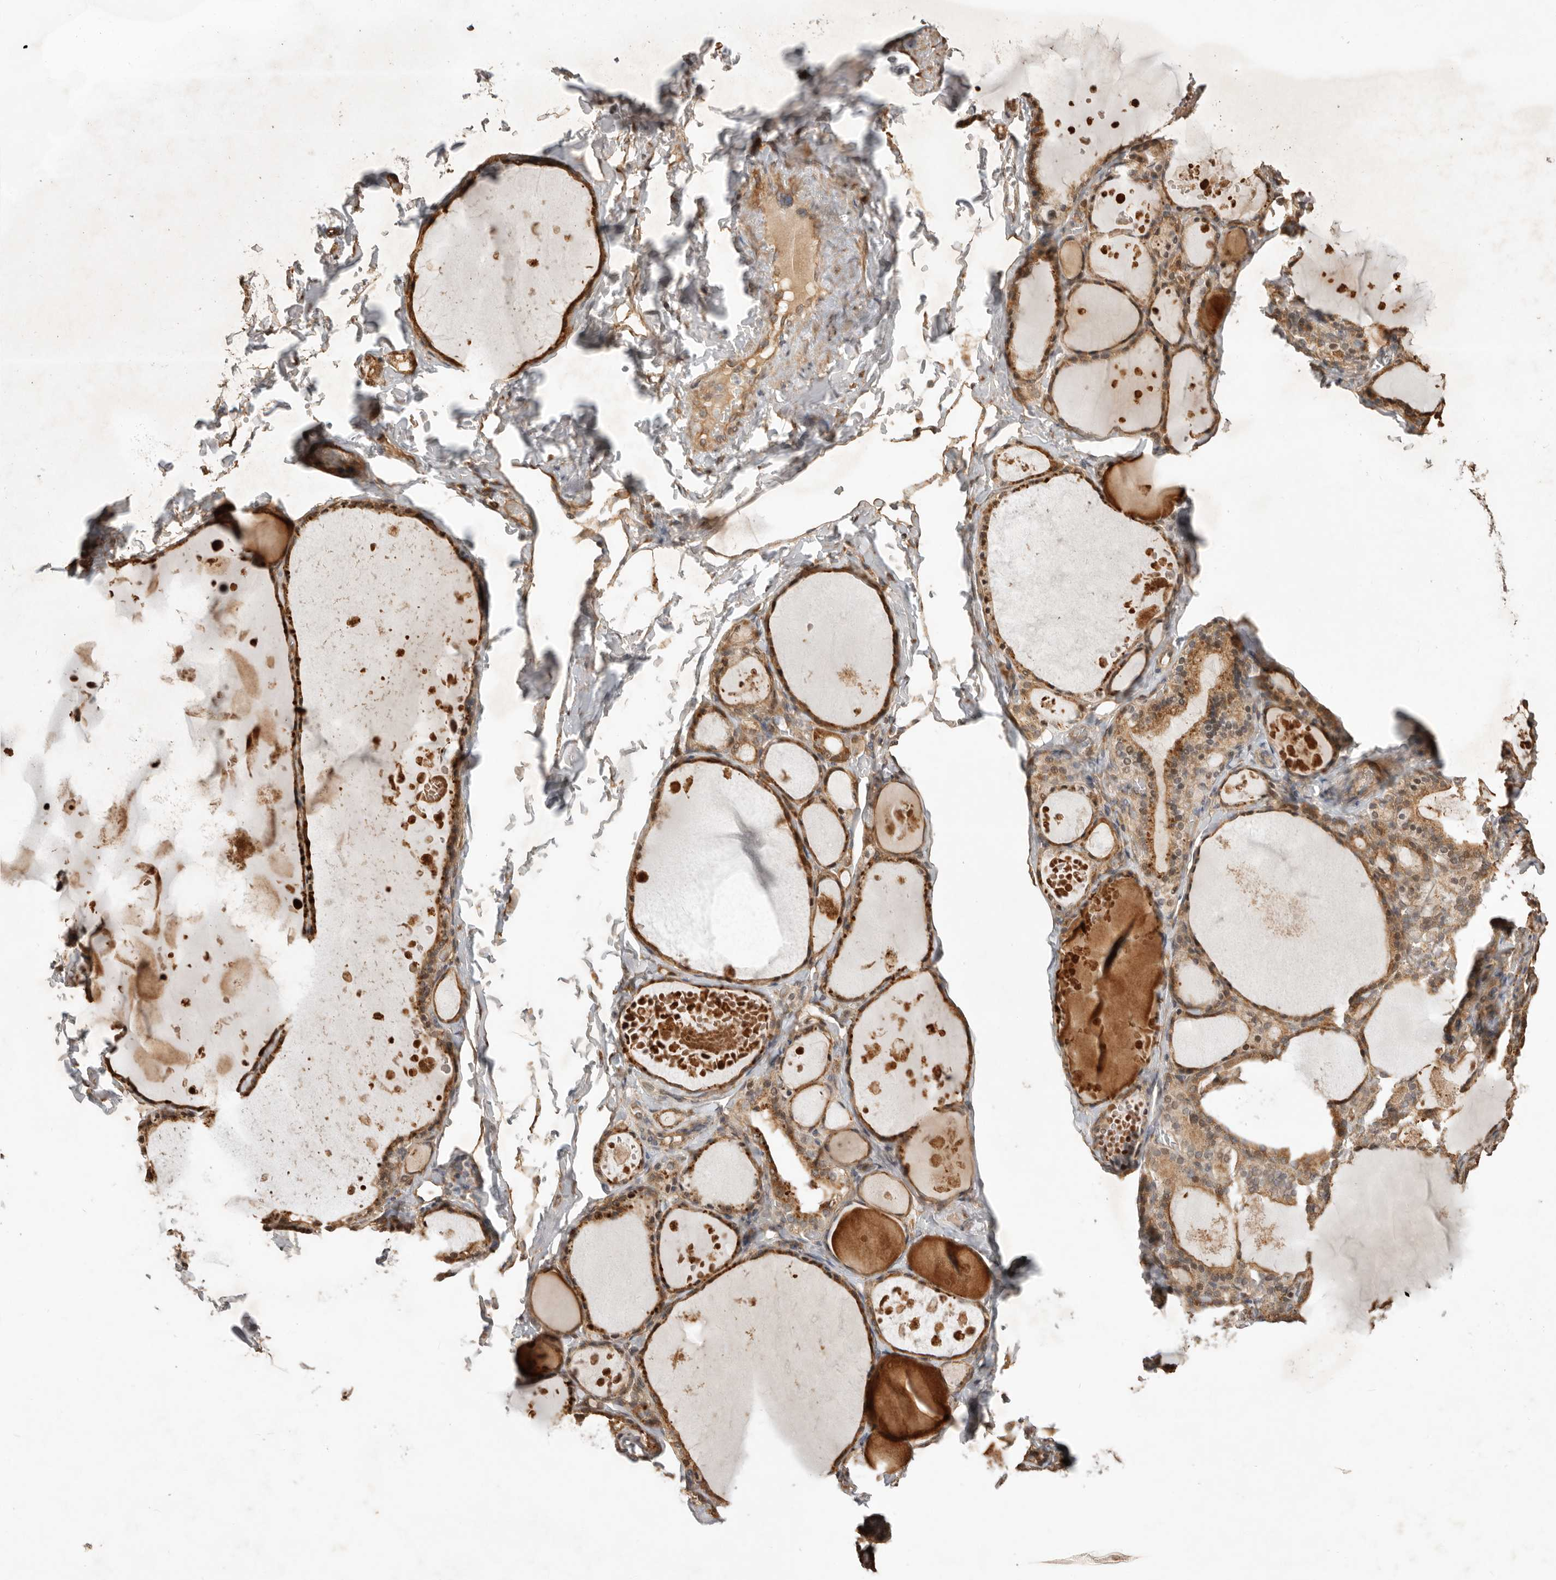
{"staining": {"intensity": "moderate", "quantity": ">75%", "location": "cytoplasmic/membranous"}, "tissue": "thyroid gland", "cell_type": "Glandular cells", "image_type": "normal", "snomed": [{"axis": "morphology", "description": "Normal tissue, NOS"}, {"axis": "topography", "description": "Thyroid gland"}], "caption": "Immunohistochemical staining of unremarkable human thyroid gland displays >75% levels of moderate cytoplasmic/membranous protein positivity in about >75% of glandular cells.", "gene": "DPH7", "patient": {"sex": "male", "age": 56}}